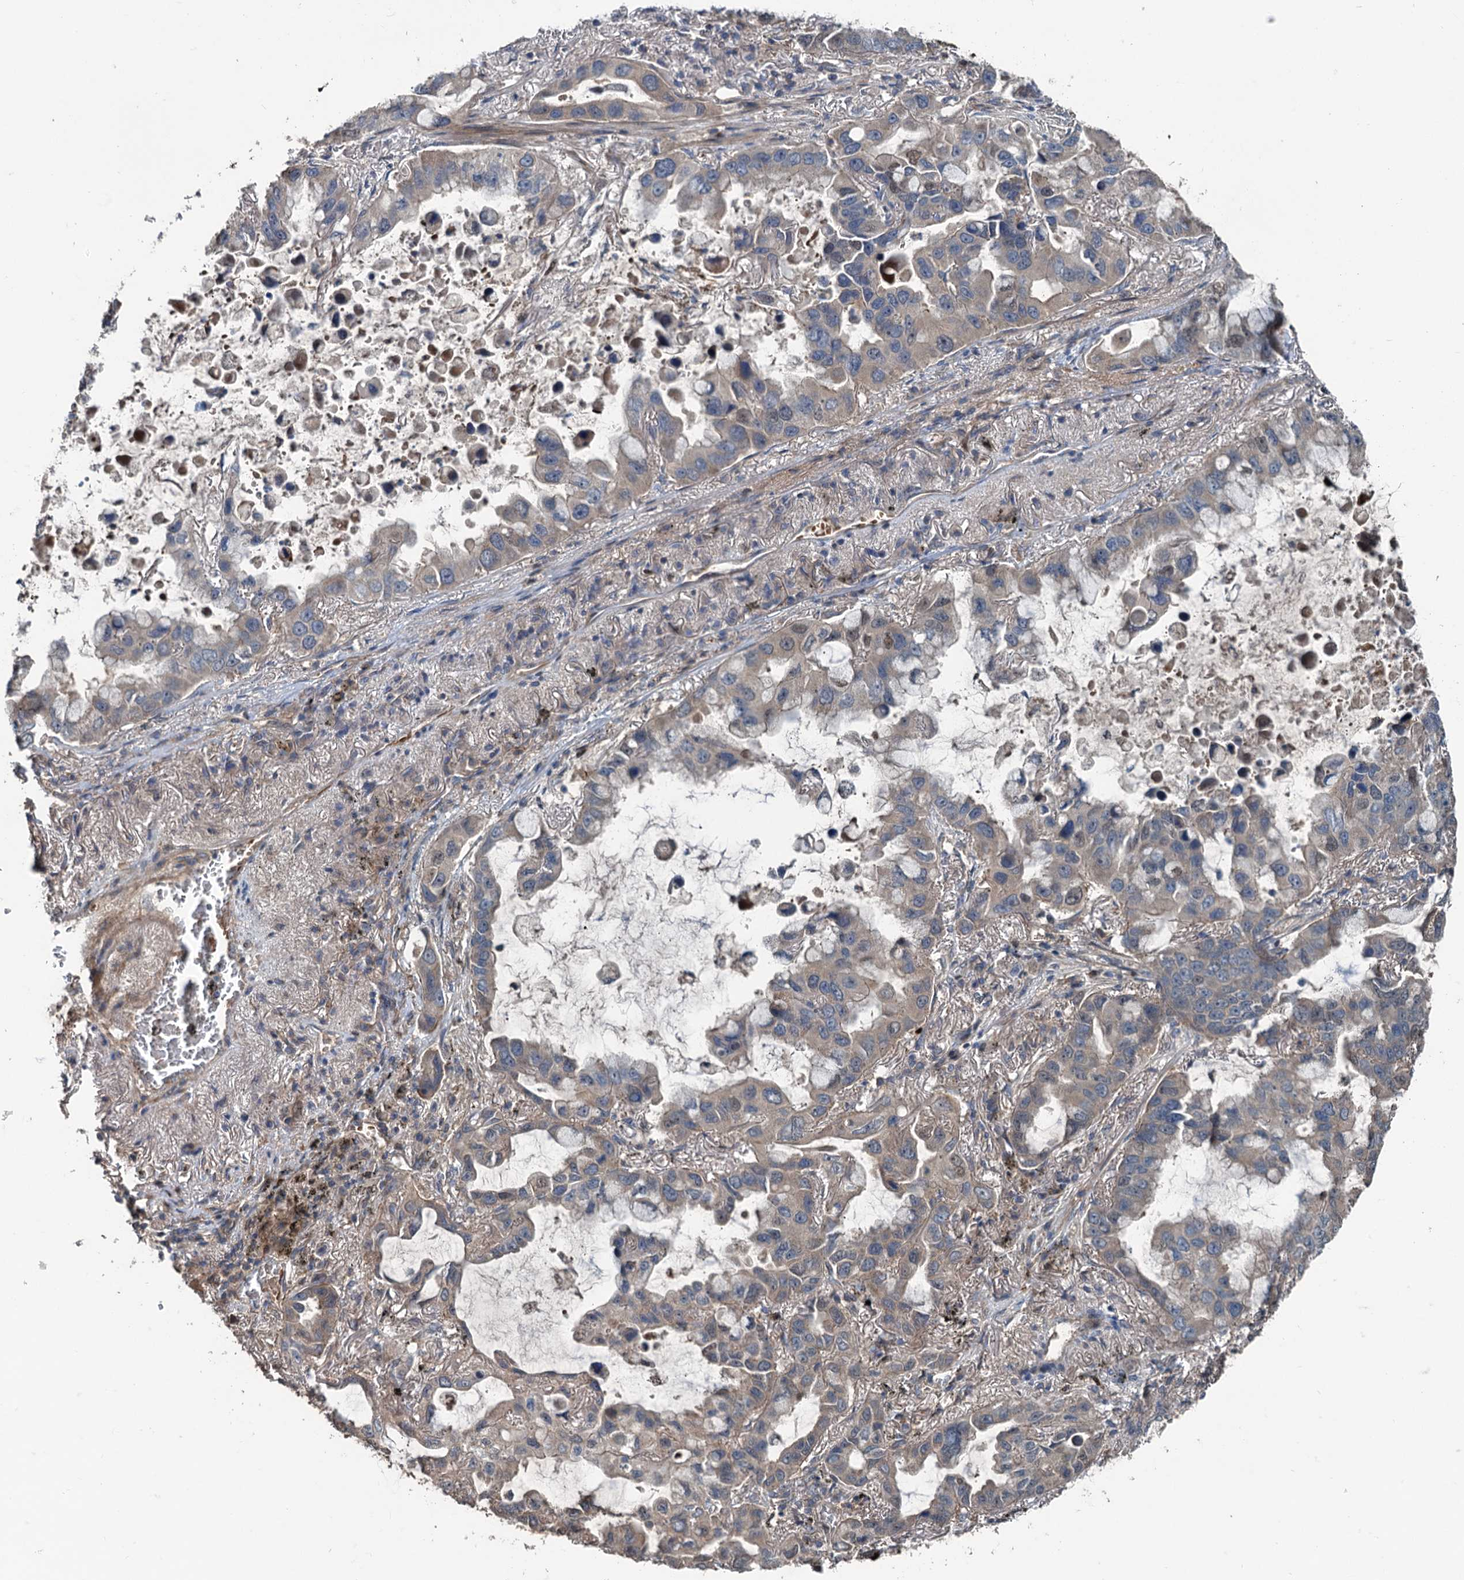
{"staining": {"intensity": "weak", "quantity": "<25%", "location": "cytoplasmic/membranous"}, "tissue": "lung cancer", "cell_type": "Tumor cells", "image_type": "cancer", "snomed": [{"axis": "morphology", "description": "Adenocarcinoma, NOS"}, {"axis": "topography", "description": "Lung"}], "caption": "Lung cancer (adenocarcinoma) was stained to show a protein in brown. There is no significant expression in tumor cells.", "gene": "TEDC1", "patient": {"sex": "male", "age": 64}}